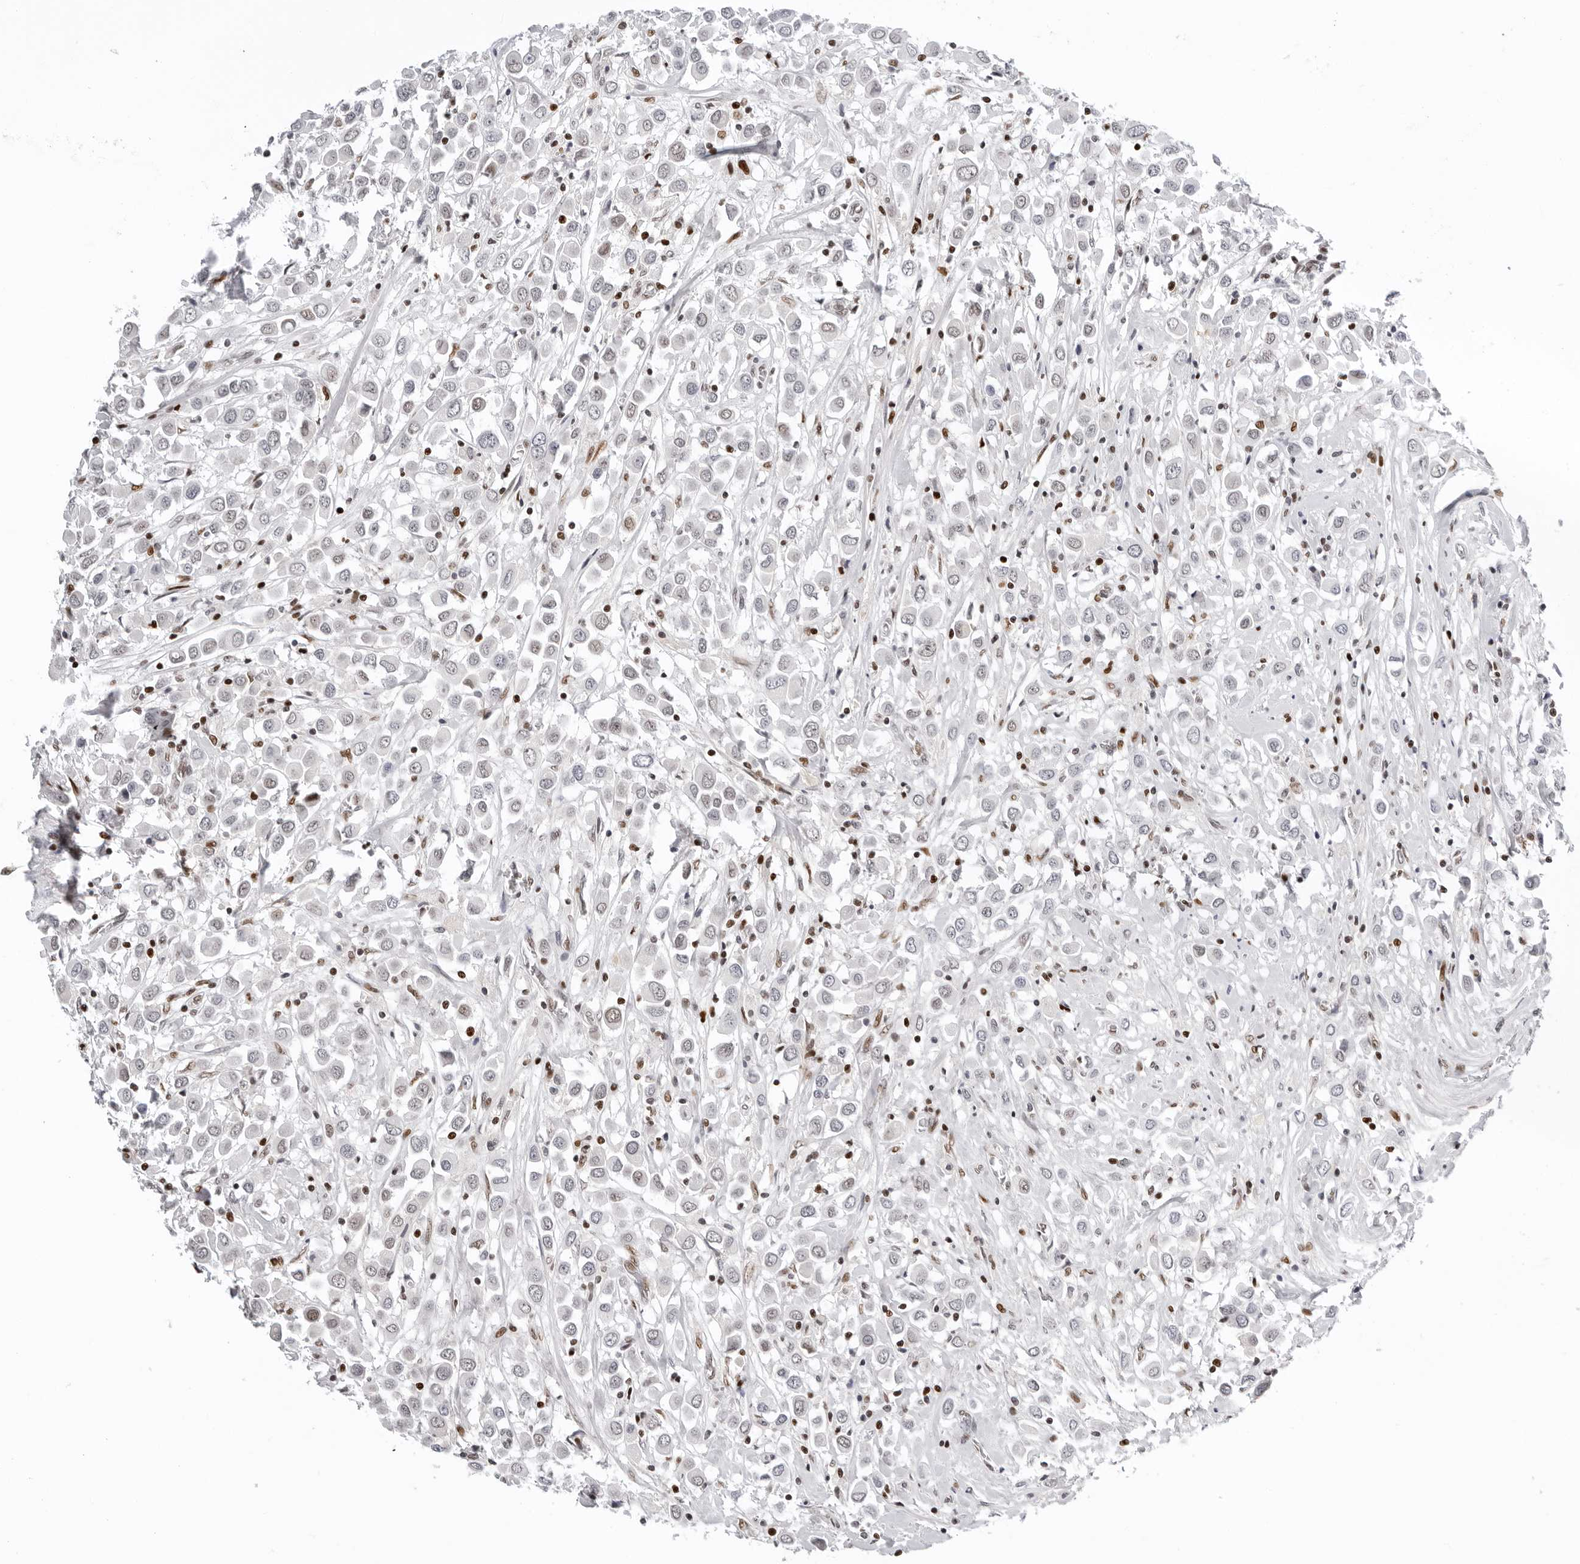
{"staining": {"intensity": "negative", "quantity": "none", "location": "none"}, "tissue": "breast cancer", "cell_type": "Tumor cells", "image_type": "cancer", "snomed": [{"axis": "morphology", "description": "Duct carcinoma"}, {"axis": "topography", "description": "Breast"}], "caption": "Infiltrating ductal carcinoma (breast) was stained to show a protein in brown. There is no significant staining in tumor cells.", "gene": "OGG1", "patient": {"sex": "female", "age": 61}}